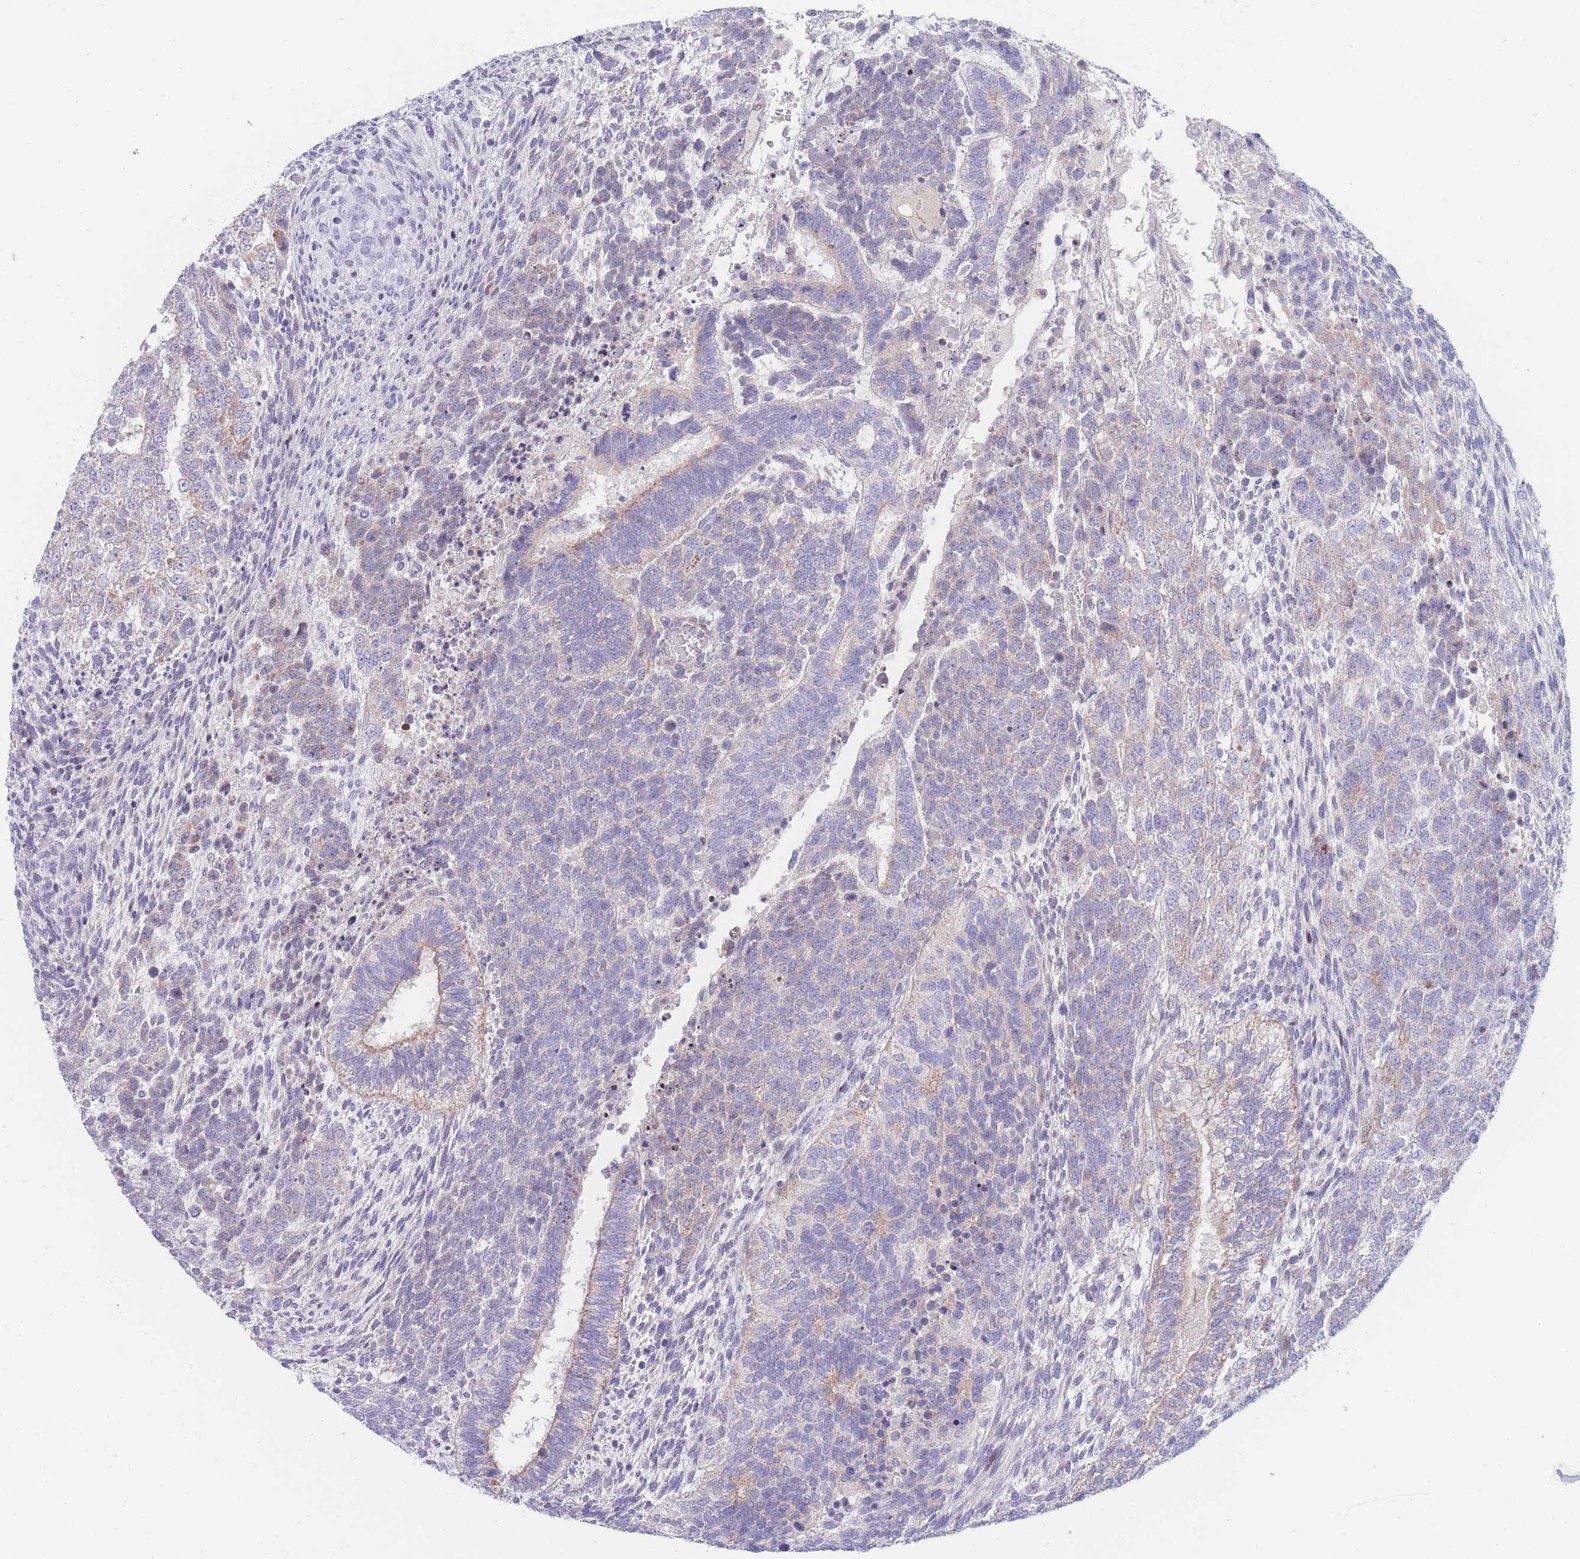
{"staining": {"intensity": "weak", "quantity": "<25%", "location": "cytoplasmic/membranous"}, "tissue": "testis cancer", "cell_type": "Tumor cells", "image_type": "cancer", "snomed": [{"axis": "morphology", "description": "Carcinoma, Embryonal, NOS"}, {"axis": "topography", "description": "Testis"}], "caption": "DAB immunohistochemical staining of human testis embryonal carcinoma shows no significant staining in tumor cells.", "gene": "GPAM", "patient": {"sex": "male", "age": 23}}